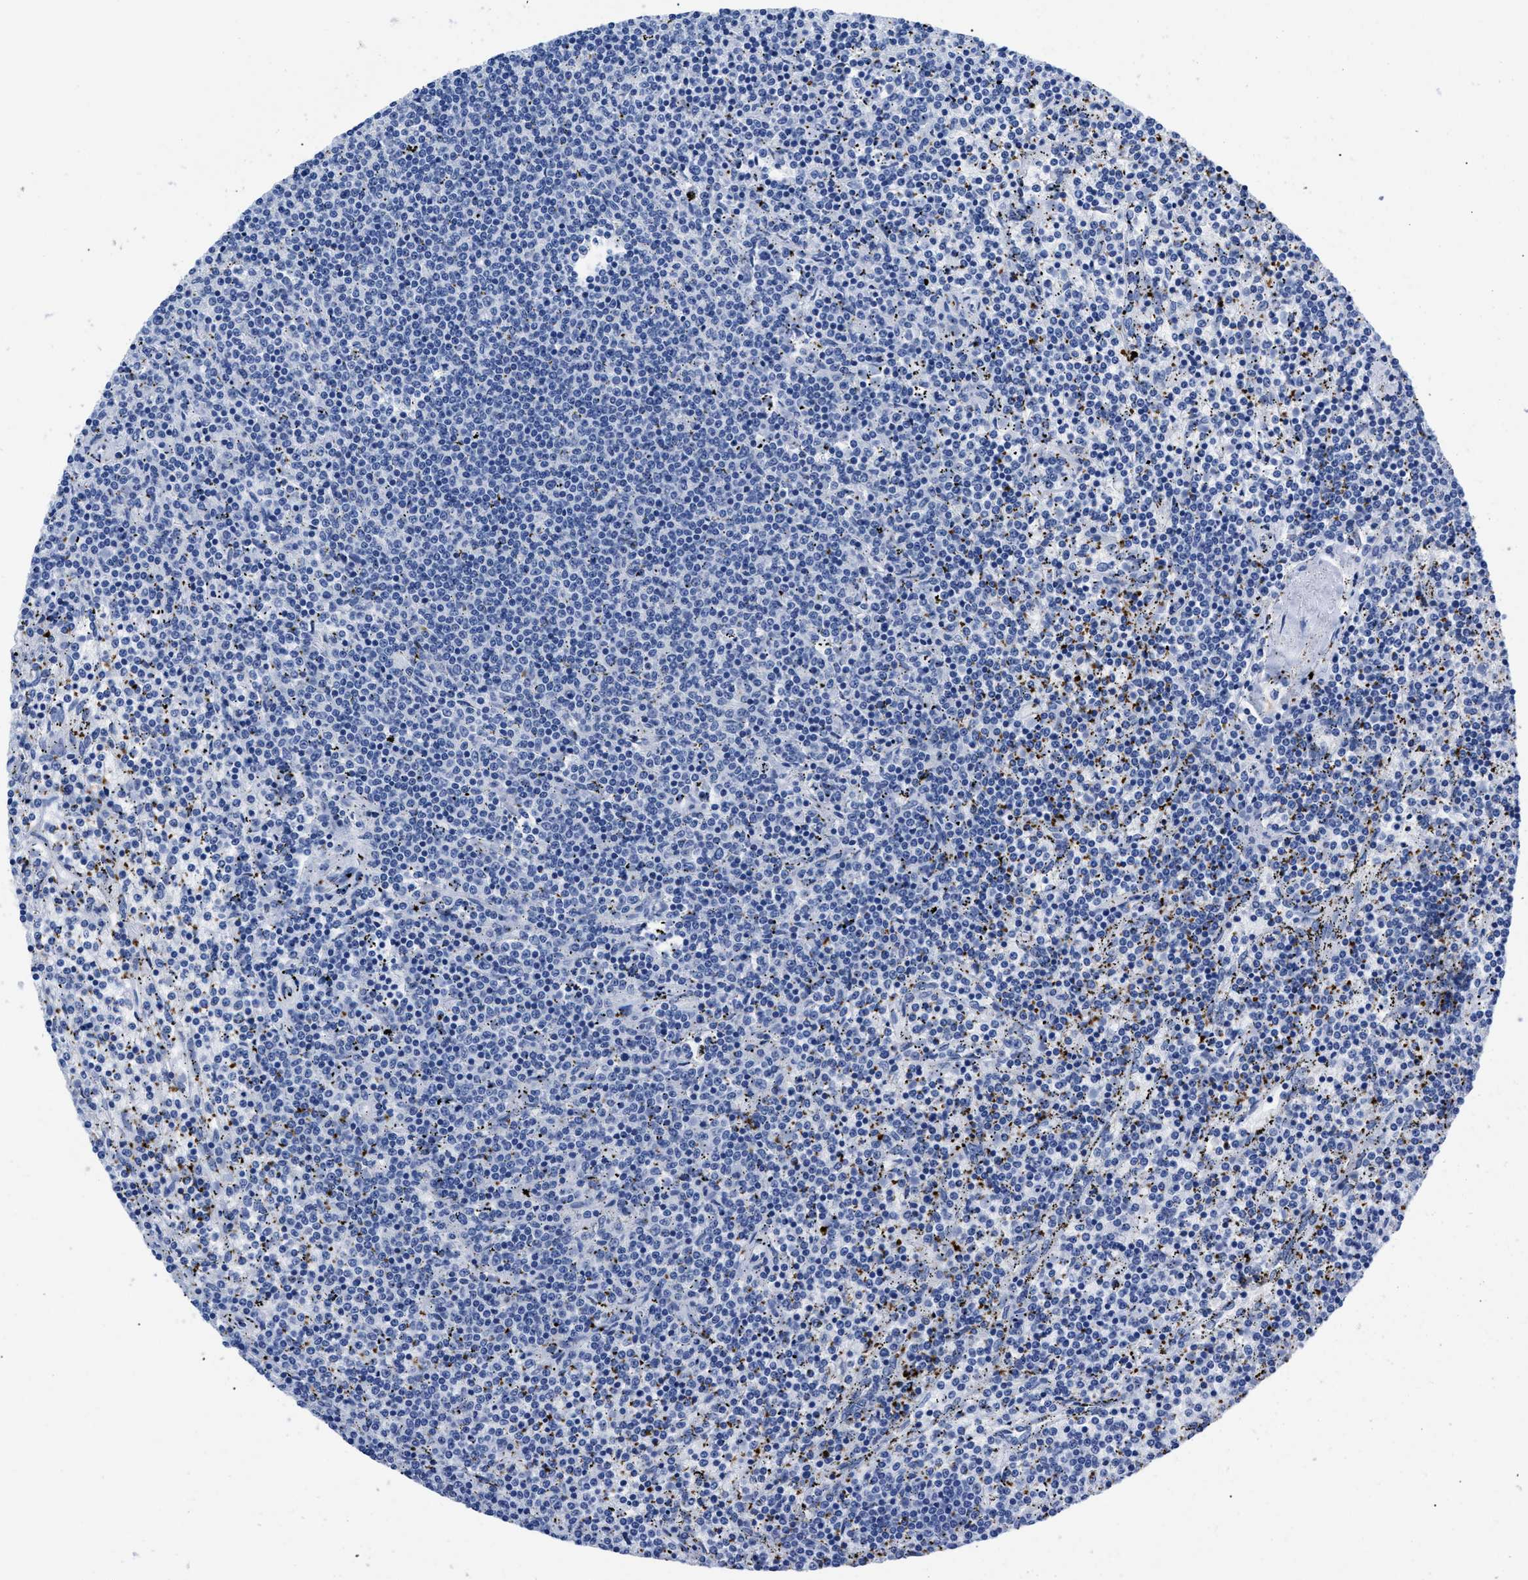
{"staining": {"intensity": "negative", "quantity": "none", "location": "none"}, "tissue": "lymphoma", "cell_type": "Tumor cells", "image_type": "cancer", "snomed": [{"axis": "morphology", "description": "Malignant lymphoma, non-Hodgkin's type, Low grade"}, {"axis": "topography", "description": "Spleen"}], "caption": "Malignant lymphoma, non-Hodgkin's type (low-grade) stained for a protein using immunohistochemistry (IHC) reveals no staining tumor cells.", "gene": "TREML1", "patient": {"sex": "female", "age": 50}}